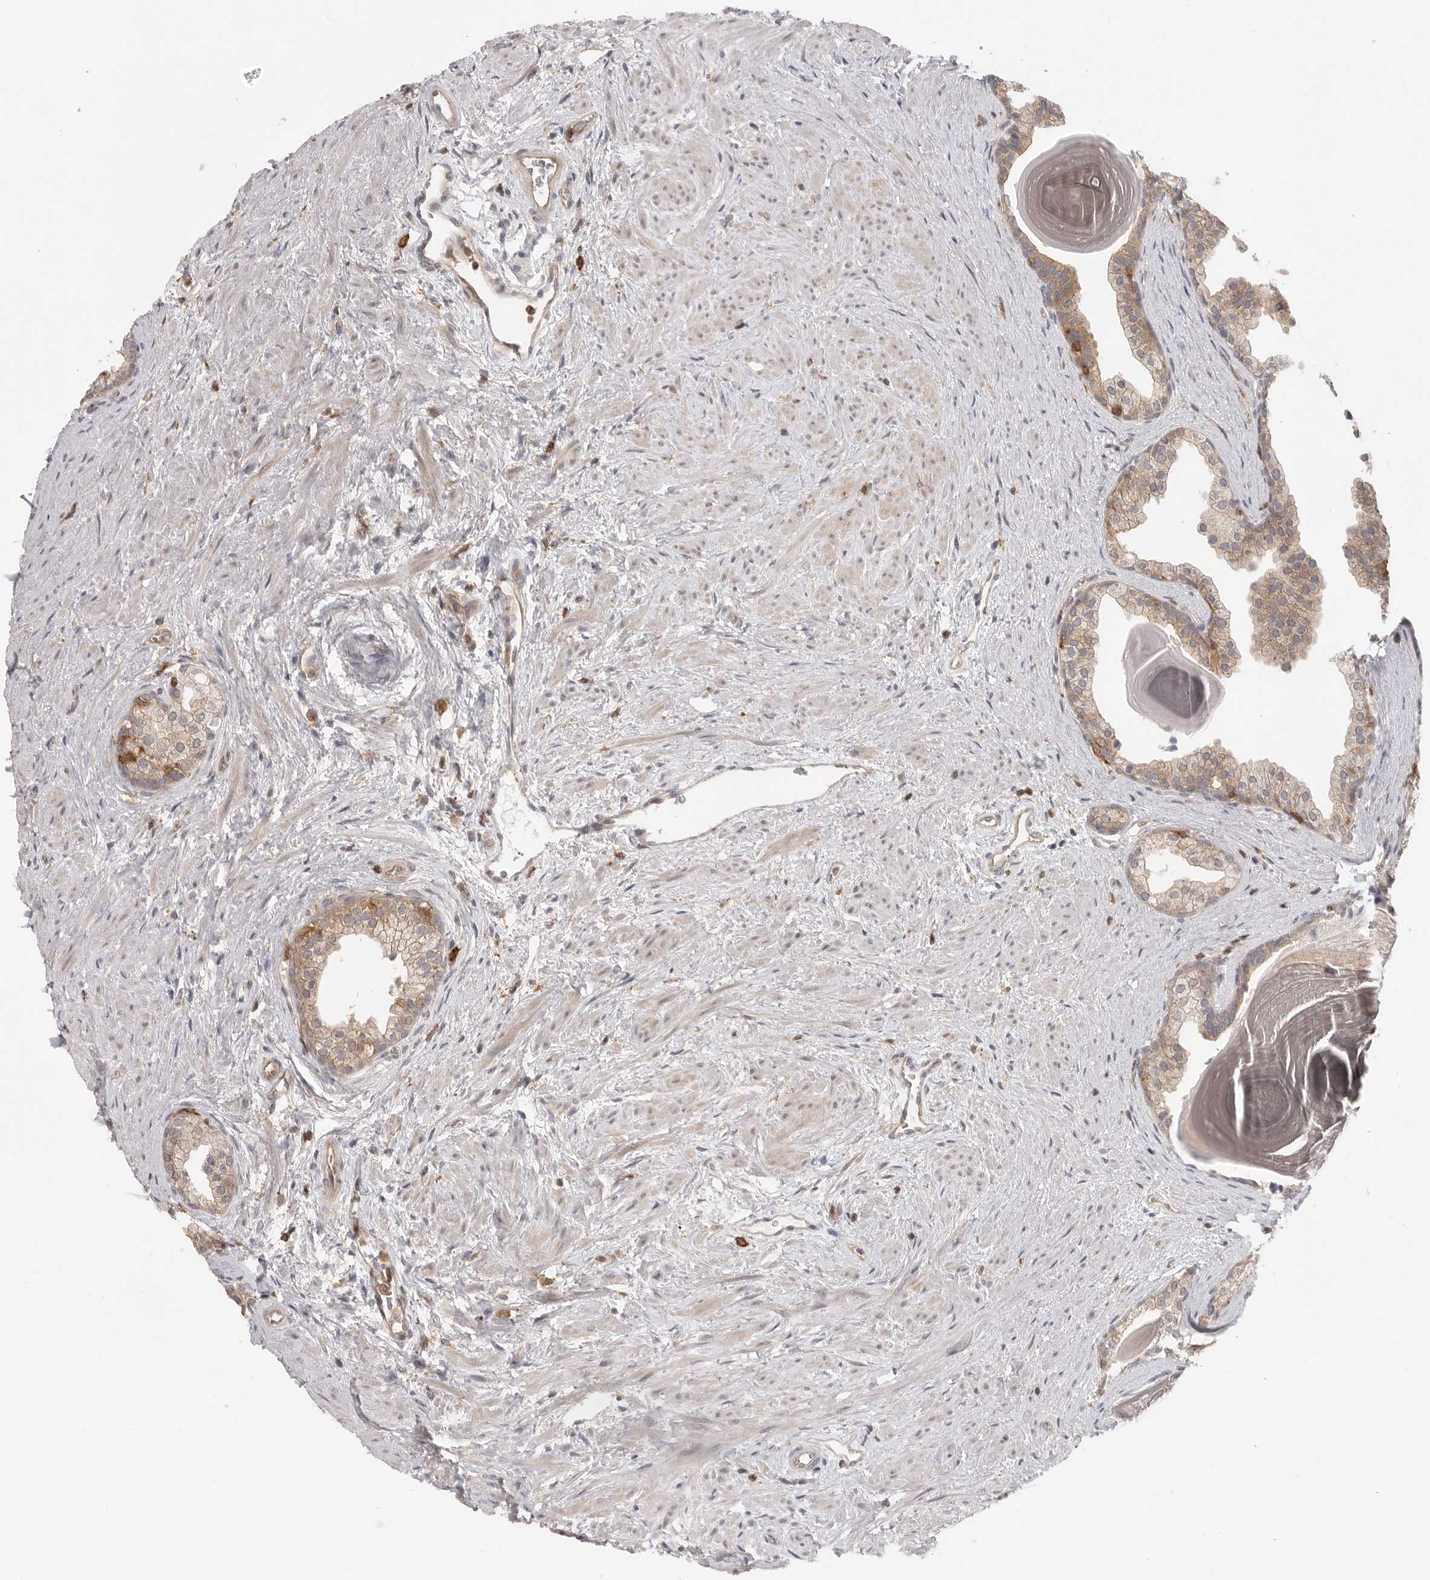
{"staining": {"intensity": "weak", "quantity": ">75%", "location": "cytoplasmic/membranous"}, "tissue": "prostate", "cell_type": "Glandular cells", "image_type": "normal", "snomed": [{"axis": "morphology", "description": "Normal tissue, NOS"}, {"axis": "topography", "description": "Prostate"}], "caption": "Immunohistochemical staining of benign prostate demonstrates low levels of weak cytoplasmic/membranous positivity in approximately >75% of glandular cells.", "gene": "DBNL", "patient": {"sex": "male", "age": 48}}